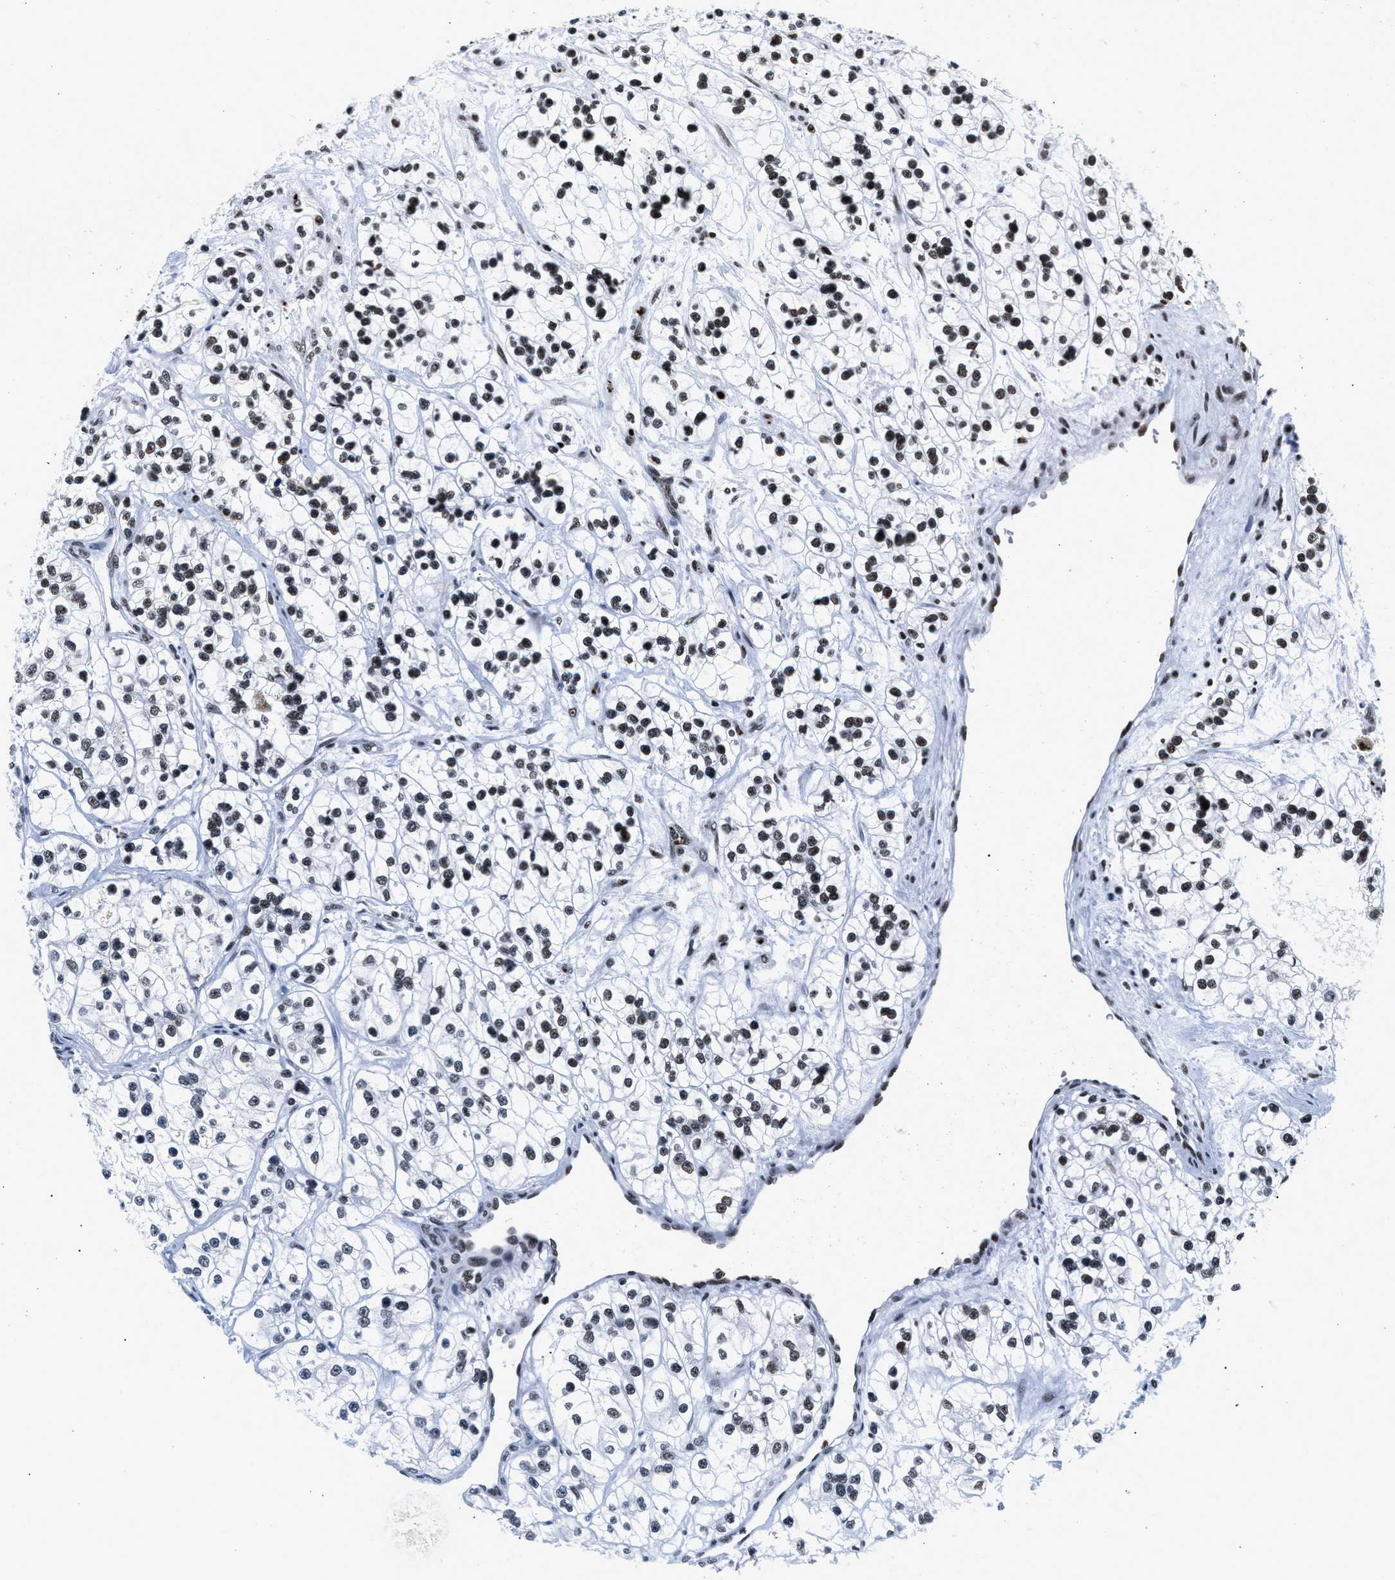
{"staining": {"intensity": "moderate", "quantity": "25%-75%", "location": "nuclear"}, "tissue": "renal cancer", "cell_type": "Tumor cells", "image_type": "cancer", "snomed": [{"axis": "morphology", "description": "Adenocarcinoma, NOS"}, {"axis": "topography", "description": "Kidney"}], "caption": "This is a histology image of immunohistochemistry staining of renal cancer, which shows moderate staining in the nuclear of tumor cells.", "gene": "RAD21", "patient": {"sex": "female", "age": 57}}